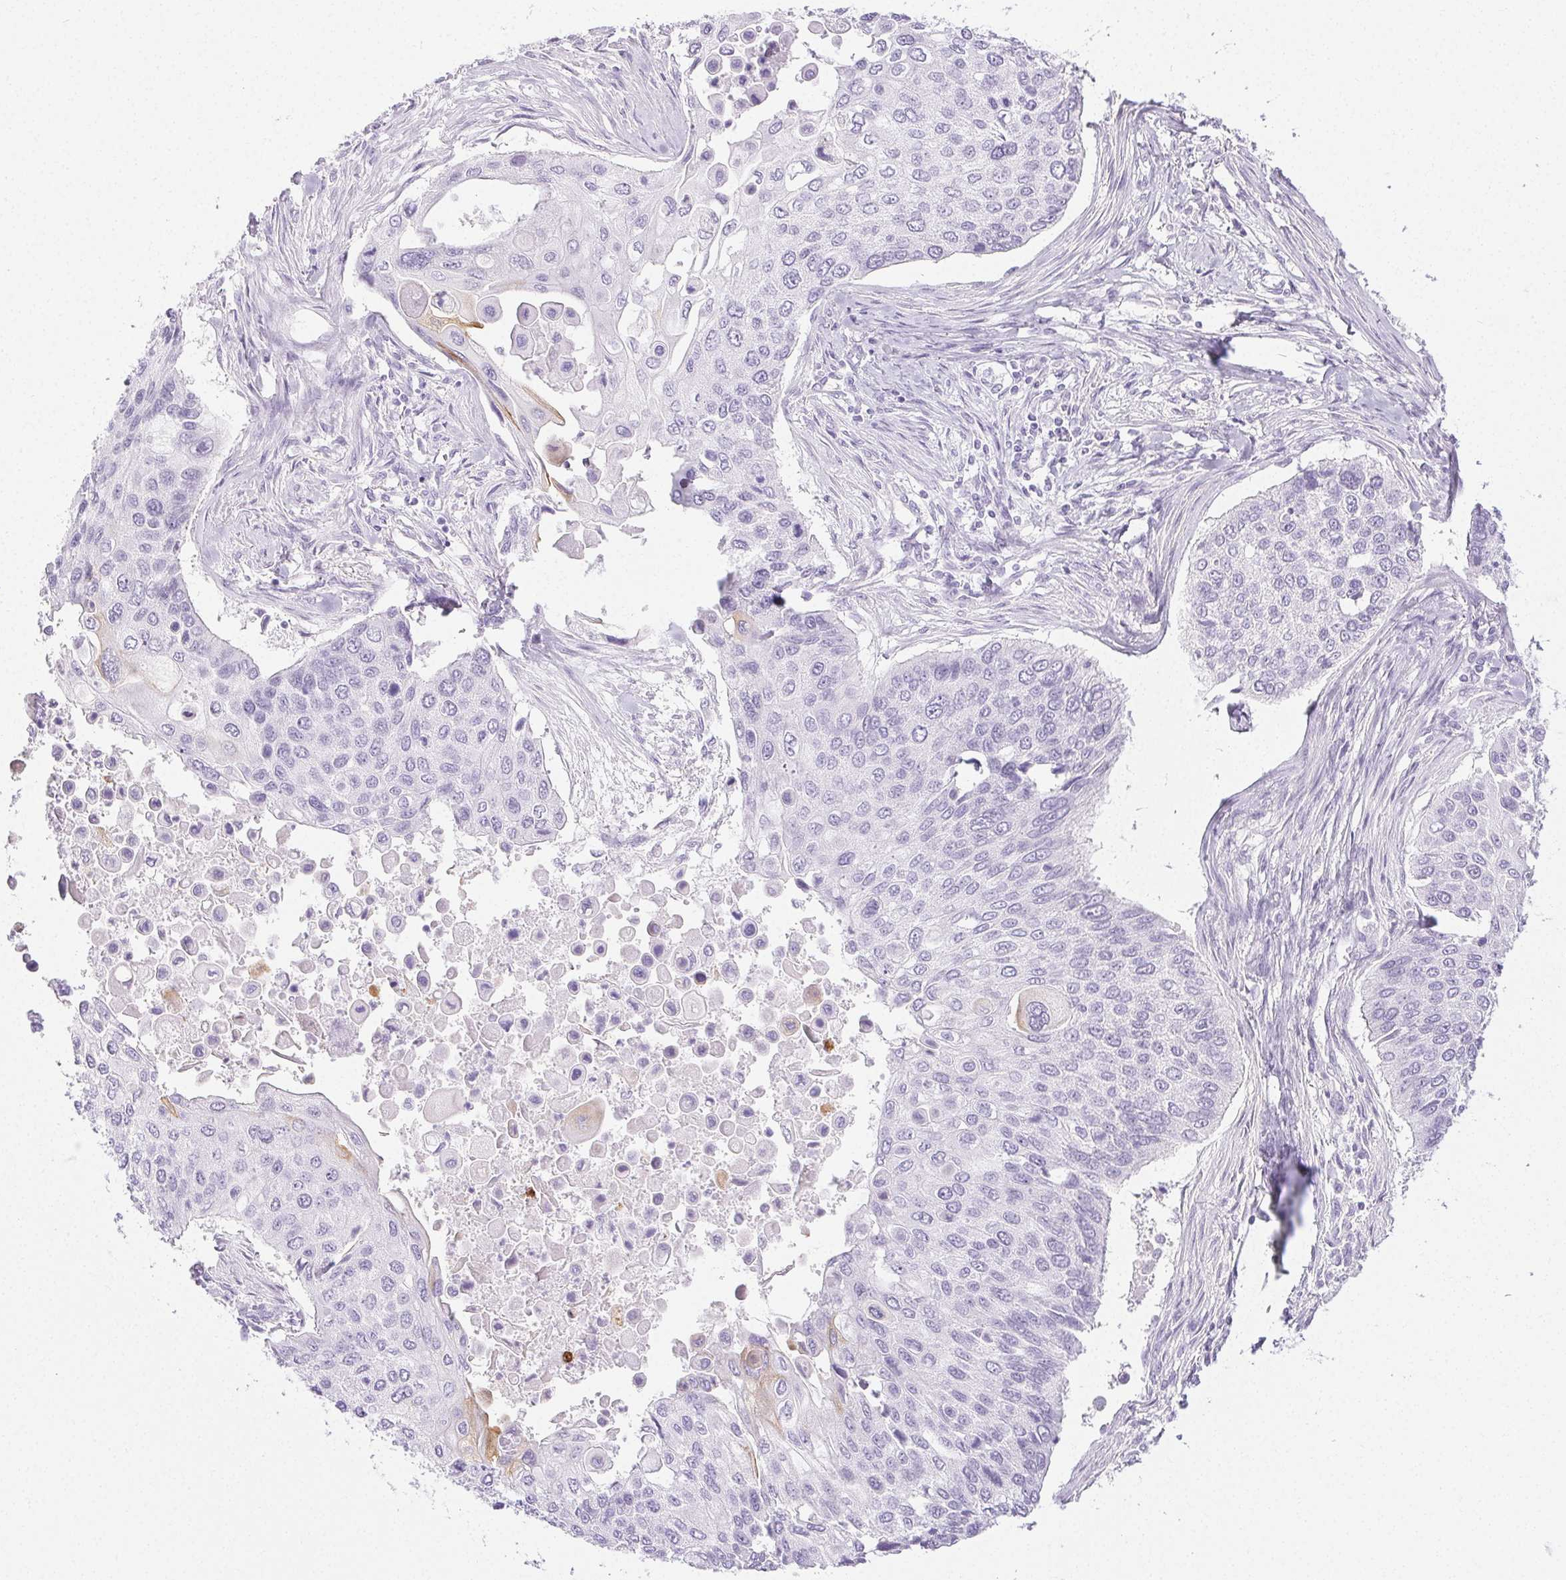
{"staining": {"intensity": "negative", "quantity": "none", "location": "none"}, "tissue": "lung cancer", "cell_type": "Tumor cells", "image_type": "cancer", "snomed": [{"axis": "morphology", "description": "Squamous cell carcinoma, NOS"}, {"axis": "morphology", "description": "Squamous cell carcinoma, metastatic, NOS"}, {"axis": "topography", "description": "Lung"}], "caption": "IHC micrograph of human lung cancer (squamous cell carcinoma) stained for a protein (brown), which reveals no positivity in tumor cells.", "gene": "PI3", "patient": {"sex": "male", "age": 63}}